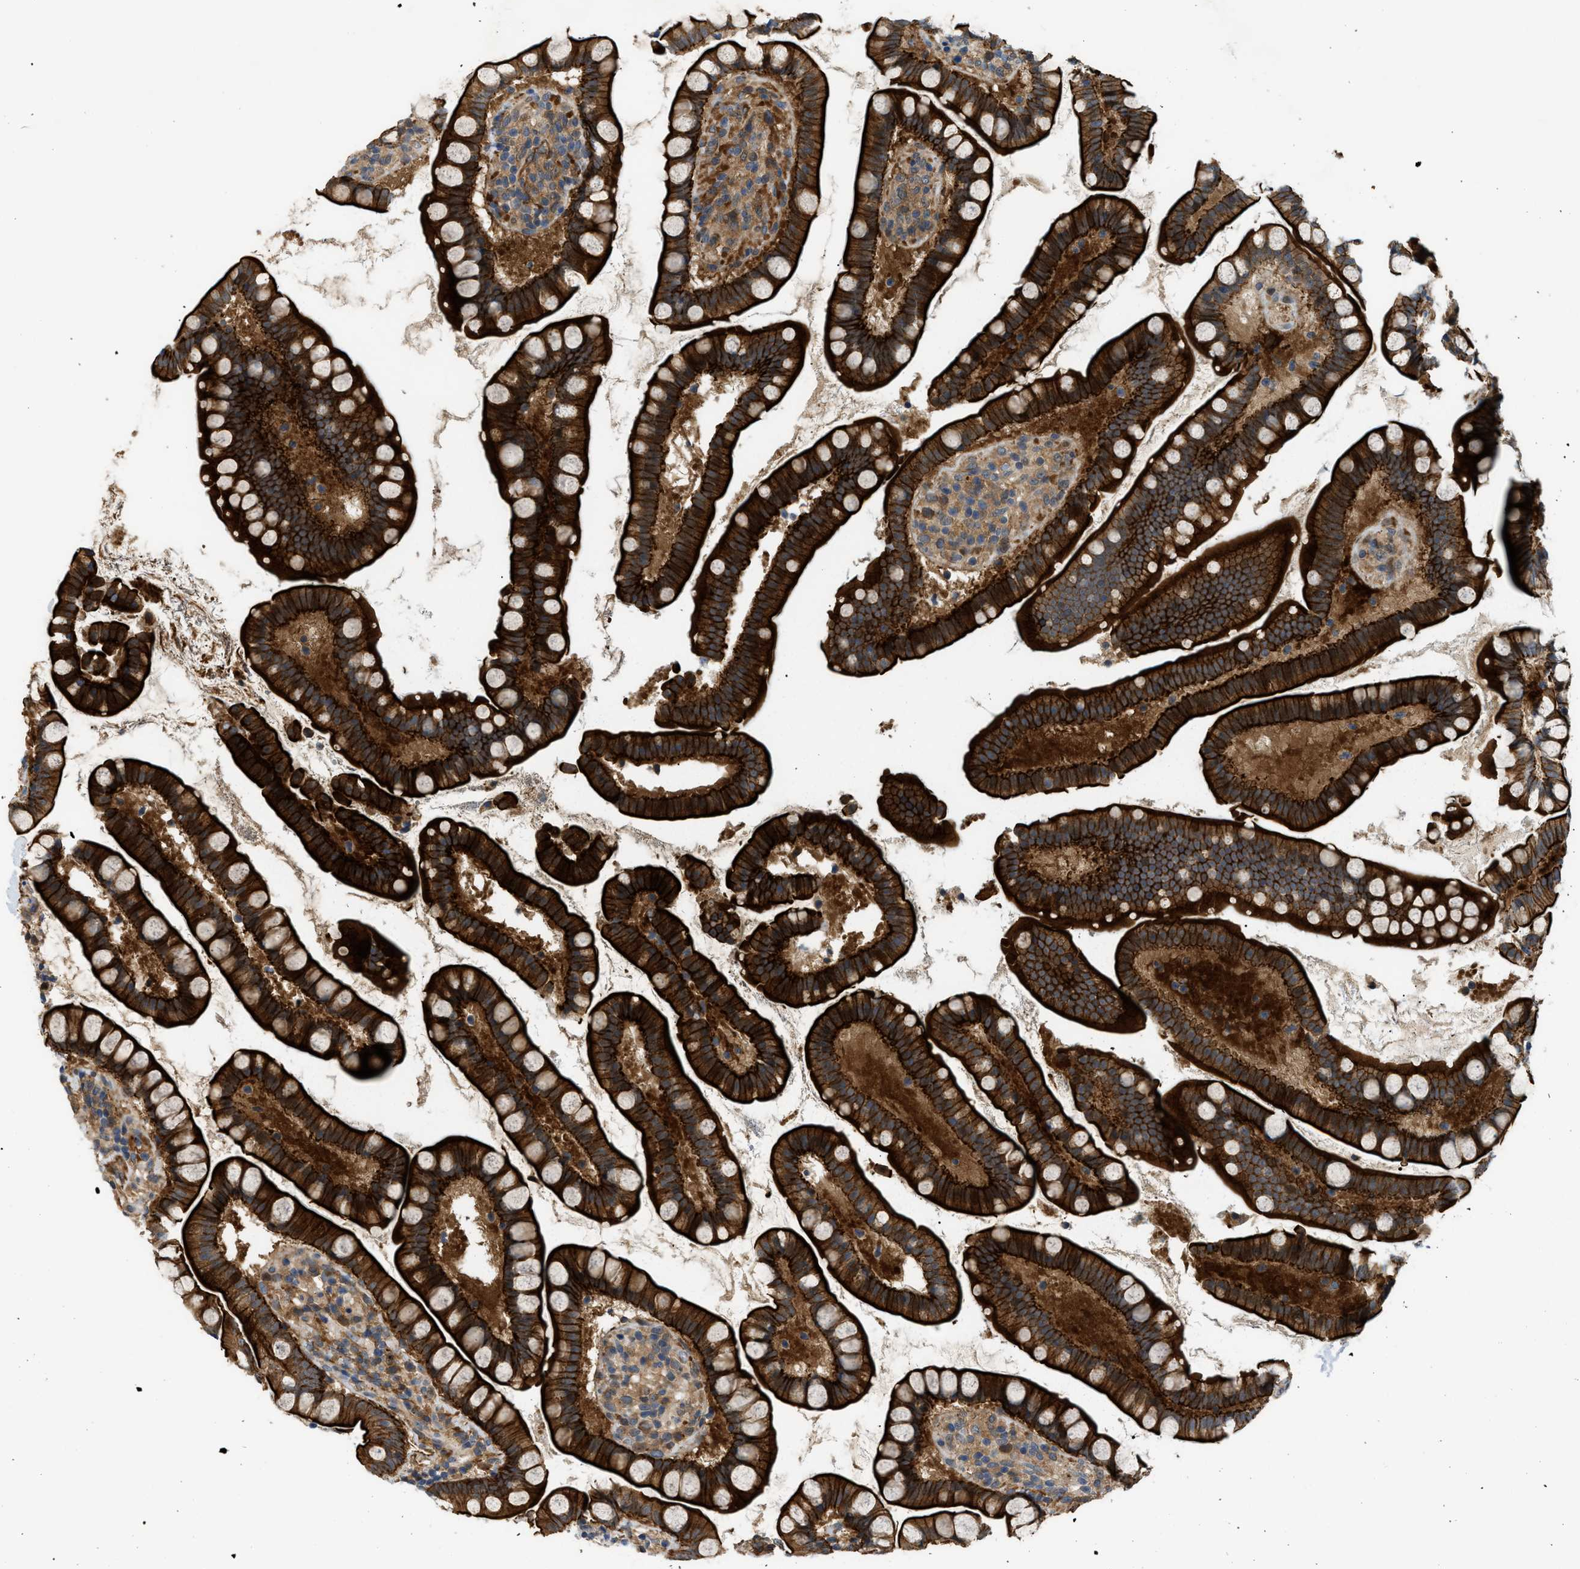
{"staining": {"intensity": "strong", "quantity": ">75%", "location": "cytoplasmic/membranous"}, "tissue": "small intestine", "cell_type": "Glandular cells", "image_type": "normal", "snomed": [{"axis": "morphology", "description": "Normal tissue, NOS"}, {"axis": "topography", "description": "Small intestine"}], "caption": "Protein expression analysis of benign small intestine reveals strong cytoplasmic/membranous expression in about >75% of glandular cells.", "gene": "TRAK2", "patient": {"sex": "female", "age": 84}}